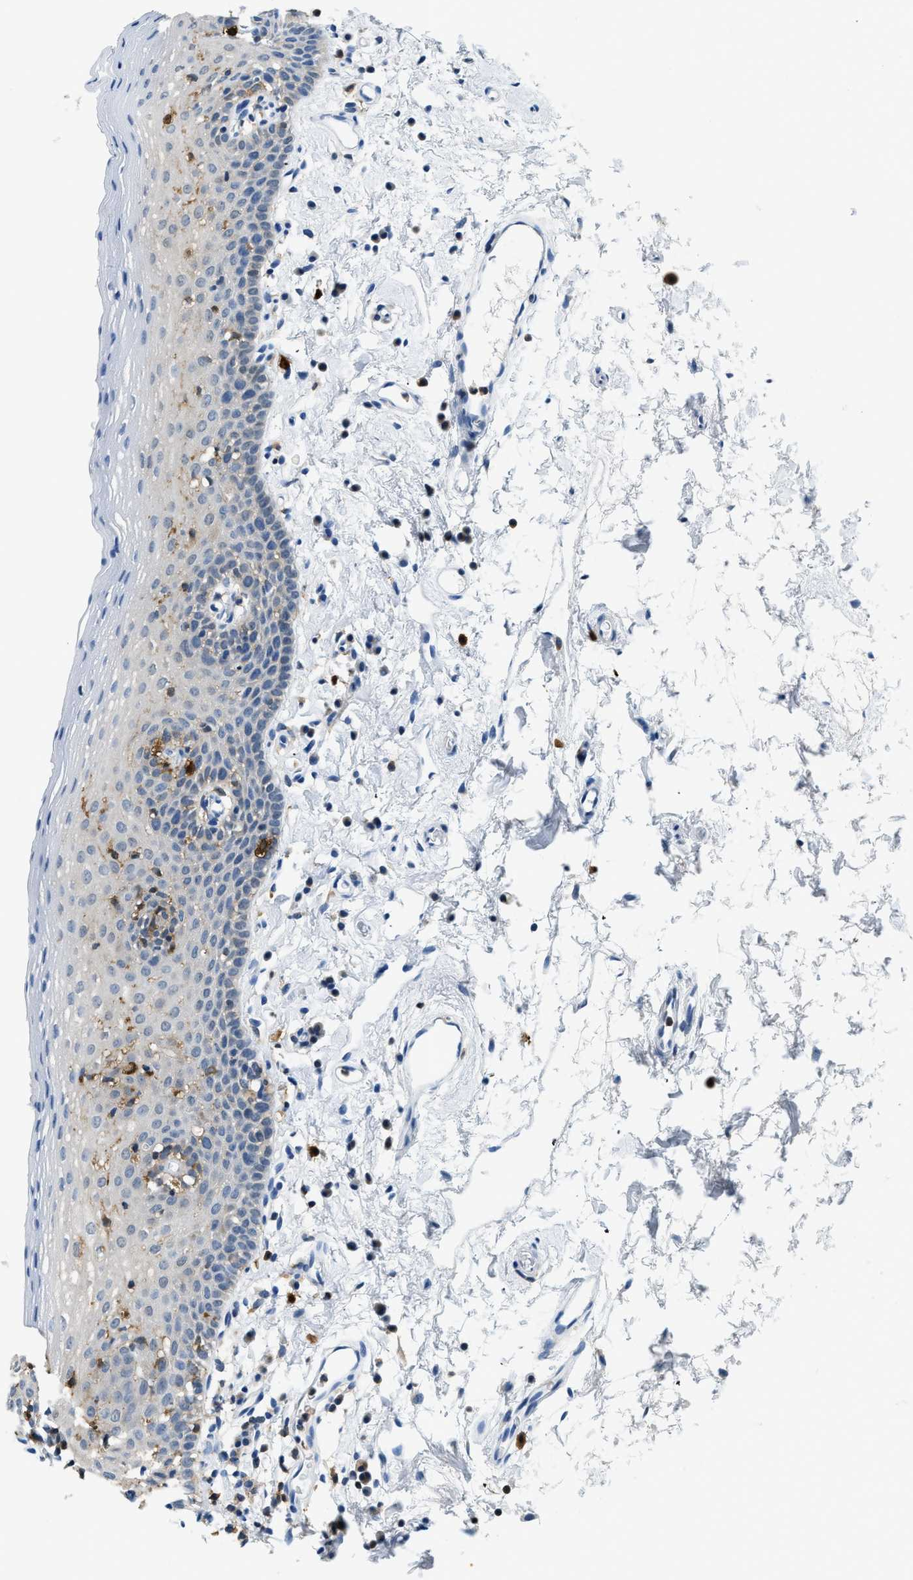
{"staining": {"intensity": "moderate", "quantity": "<25%", "location": "cytoplasmic/membranous"}, "tissue": "oral mucosa", "cell_type": "Squamous epithelial cells", "image_type": "normal", "snomed": [{"axis": "morphology", "description": "Normal tissue, NOS"}, {"axis": "topography", "description": "Oral tissue"}], "caption": "Immunohistochemistry histopathology image of normal oral mucosa: human oral mucosa stained using IHC exhibits low levels of moderate protein expression localized specifically in the cytoplasmic/membranous of squamous epithelial cells, appearing as a cytoplasmic/membranous brown color.", "gene": "CAPG", "patient": {"sex": "male", "age": 66}}